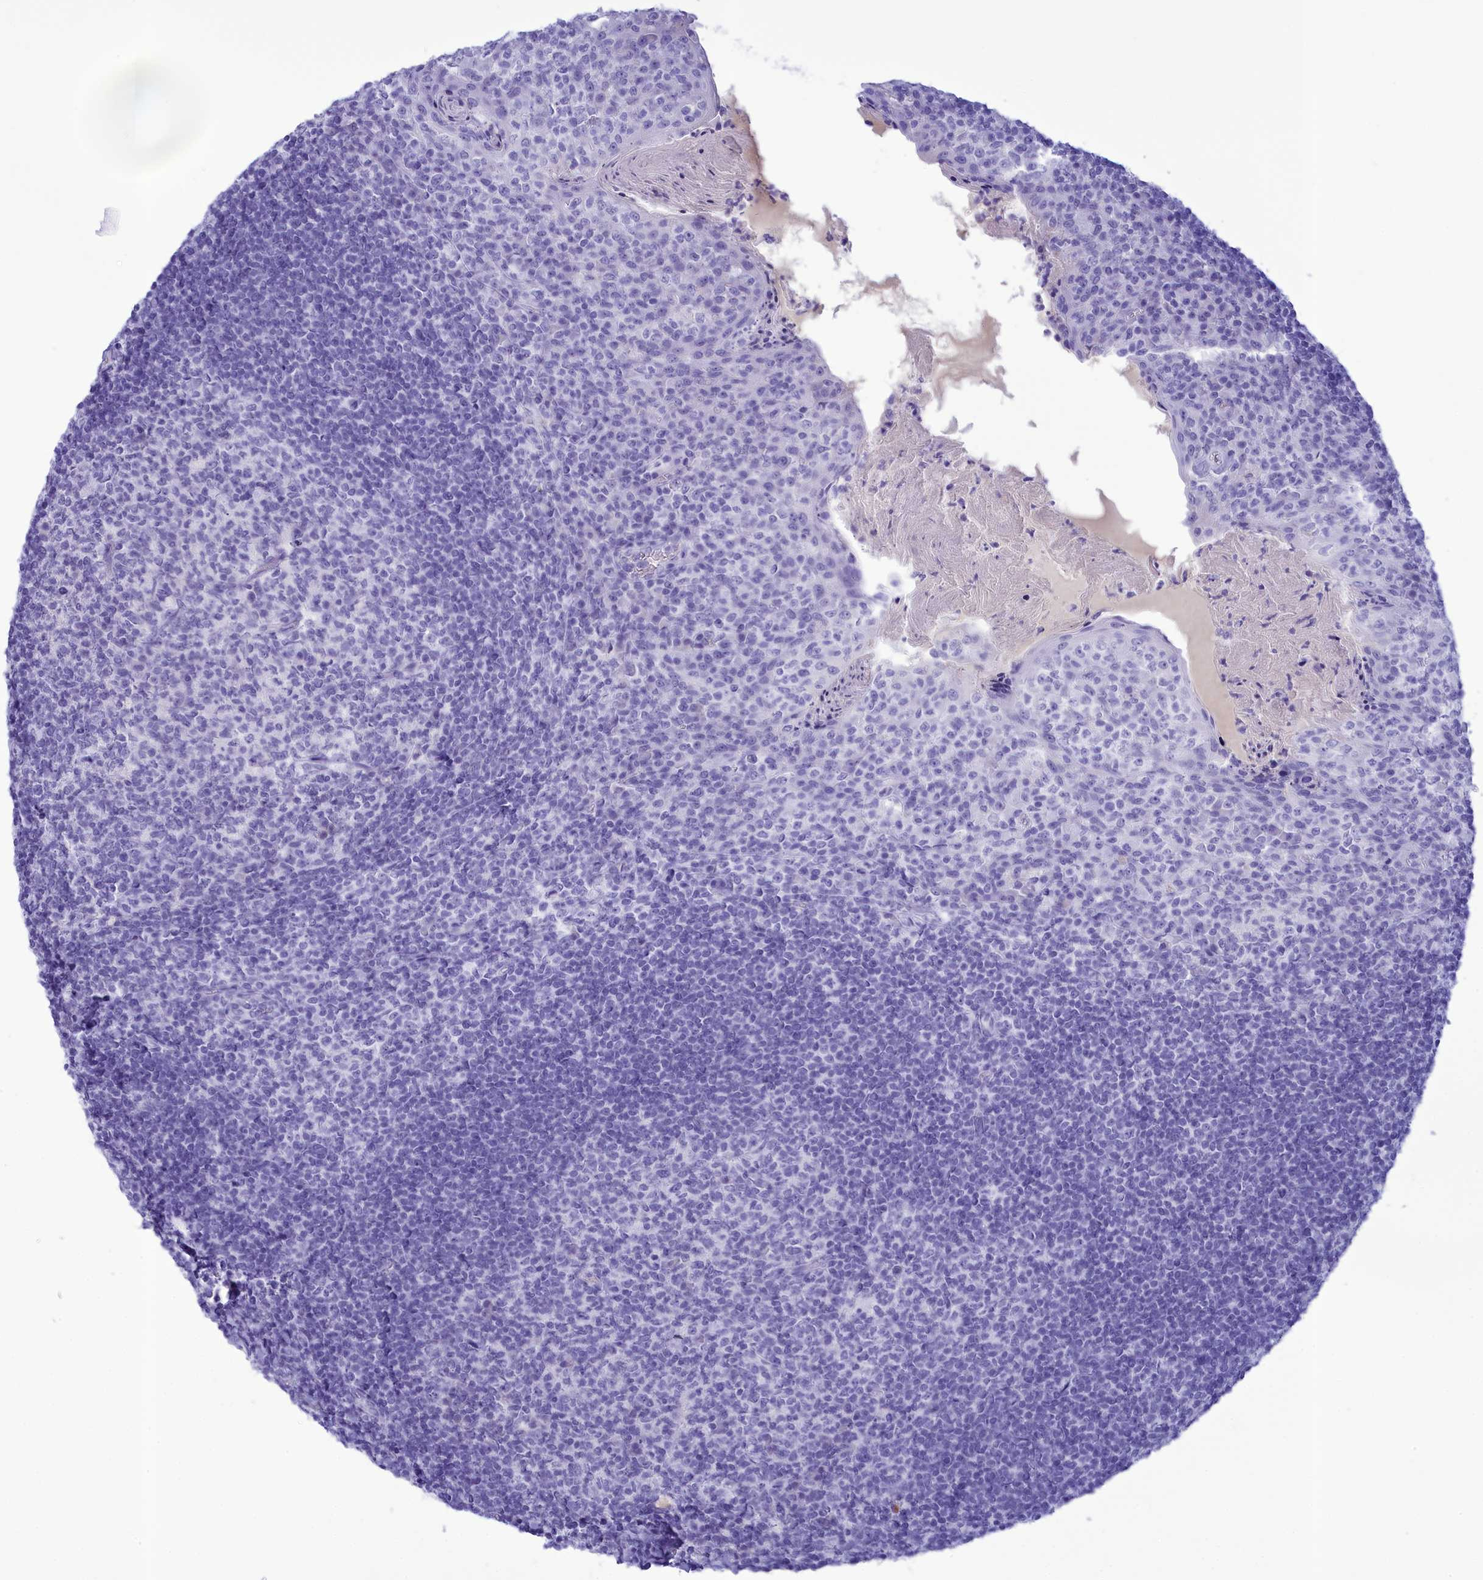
{"staining": {"intensity": "negative", "quantity": "none", "location": "none"}, "tissue": "tonsil", "cell_type": "Germinal center cells", "image_type": "normal", "snomed": [{"axis": "morphology", "description": "Normal tissue, NOS"}, {"axis": "topography", "description": "Tonsil"}], "caption": "Tonsil was stained to show a protein in brown. There is no significant positivity in germinal center cells. Nuclei are stained in blue.", "gene": "BRI3", "patient": {"sex": "female", "age": 10}}